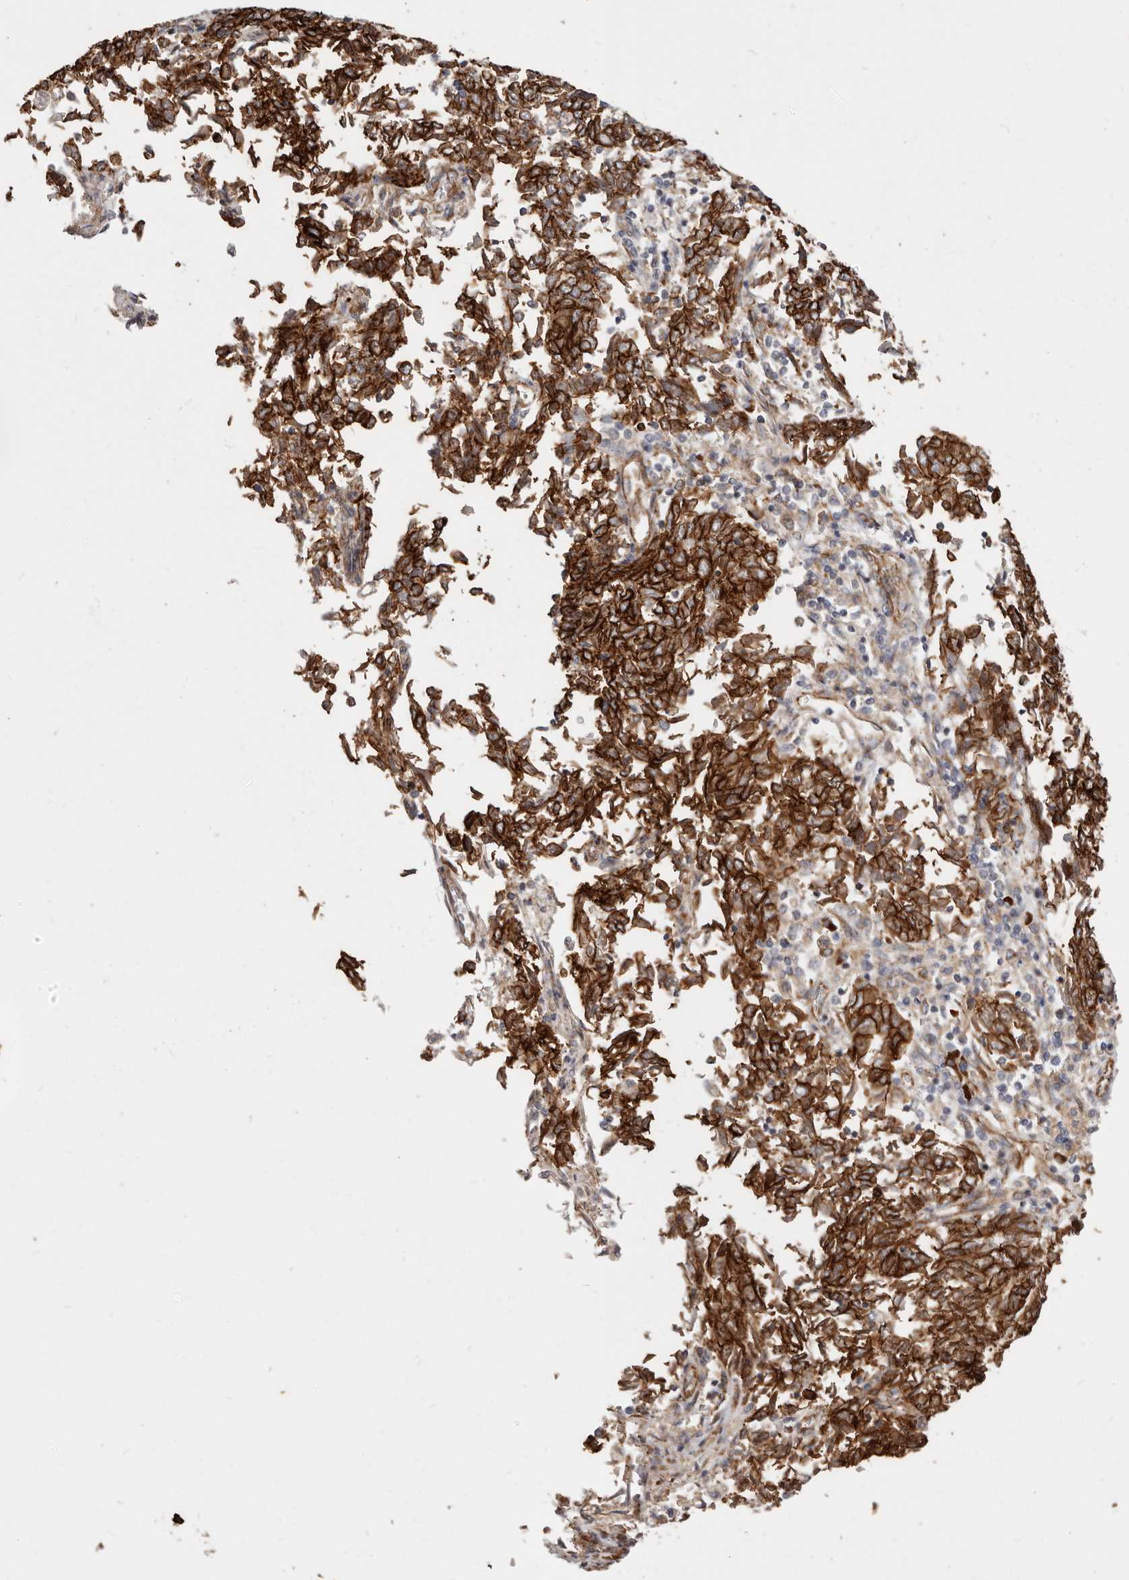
{"staining": {"intensity": "strong", "quantity": ">75%", "location": "cytoplasmic/membranous"}, "tissue": "endometrial cancer", "cell_type": "Tumor cells", "image_type": "cancer", "snomed": [{"axis": "morphology", "description": "Adenocarcinoma, NOS"}, {"axis": "topography", "description": "Endometrium"}], "caption": "Immunohistochemistry of endometrial cancer displays high levels of strong cytoplasmic/membranous staining in about >75% of tumor cells.", "gene": "CTNNB1", "patient": {"sex": "female", "age": 80}}